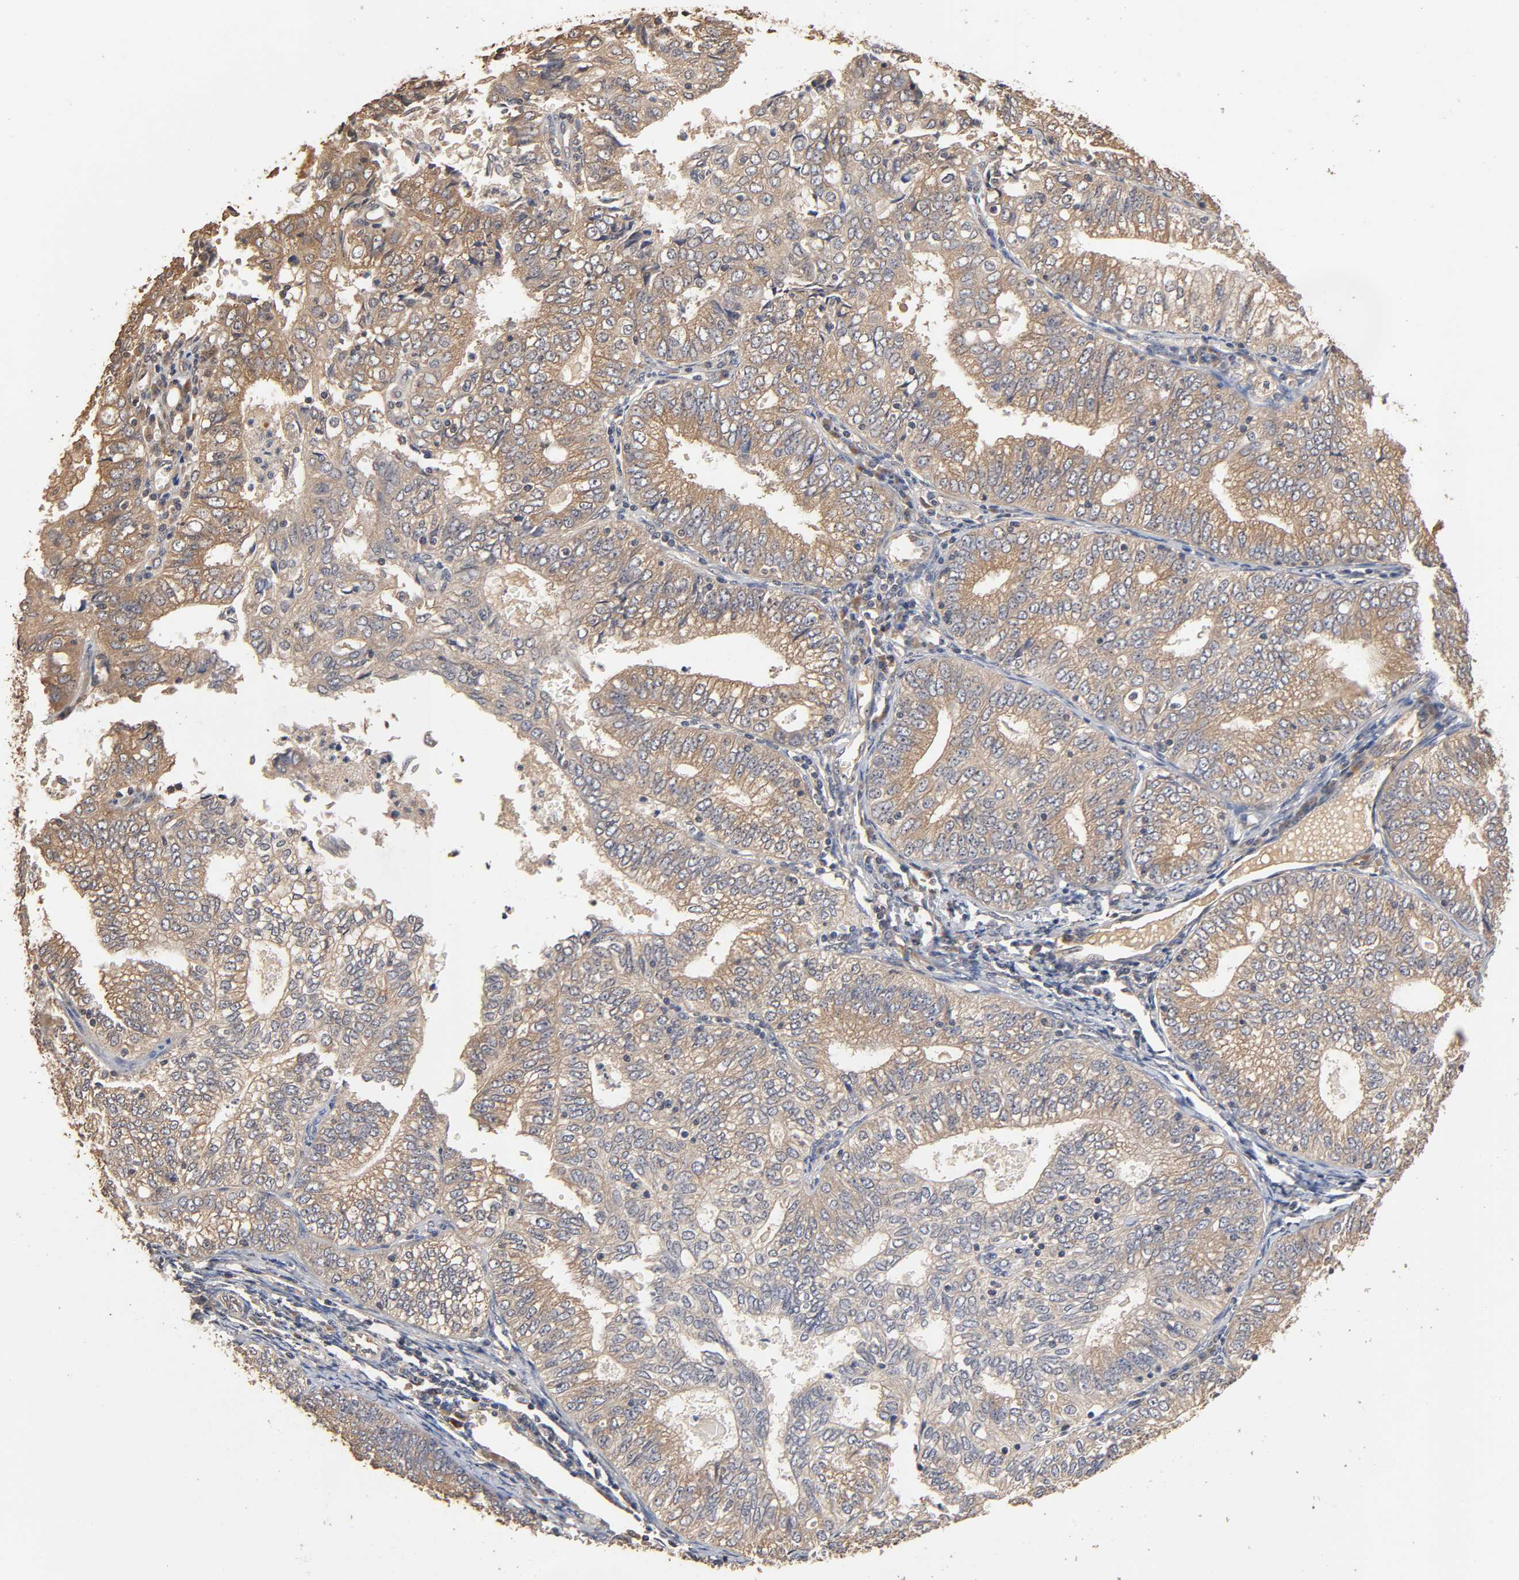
{"staining": {"intensity": "weak", "quantity": ">75%", "location": "cytoplasmic/membranous"}, "tissue": "endometrial cancer", "cell_type": "Tumor cells", "image_type": "cancer", "snomed": [{"axis": "morphology", "description": "Adenocarcinoma, NOS"}, {"axis": "topography", "description": "Endometrium"}], "caption": "Endometrial cancer (adenocarcinoma) stained with a brown dye reveals weak cytoplasmic/membranous positive staining in about >75% of tumor cells.", "gene": "ARHGEF7", "patient": {"sex": "female", "age": 69}}